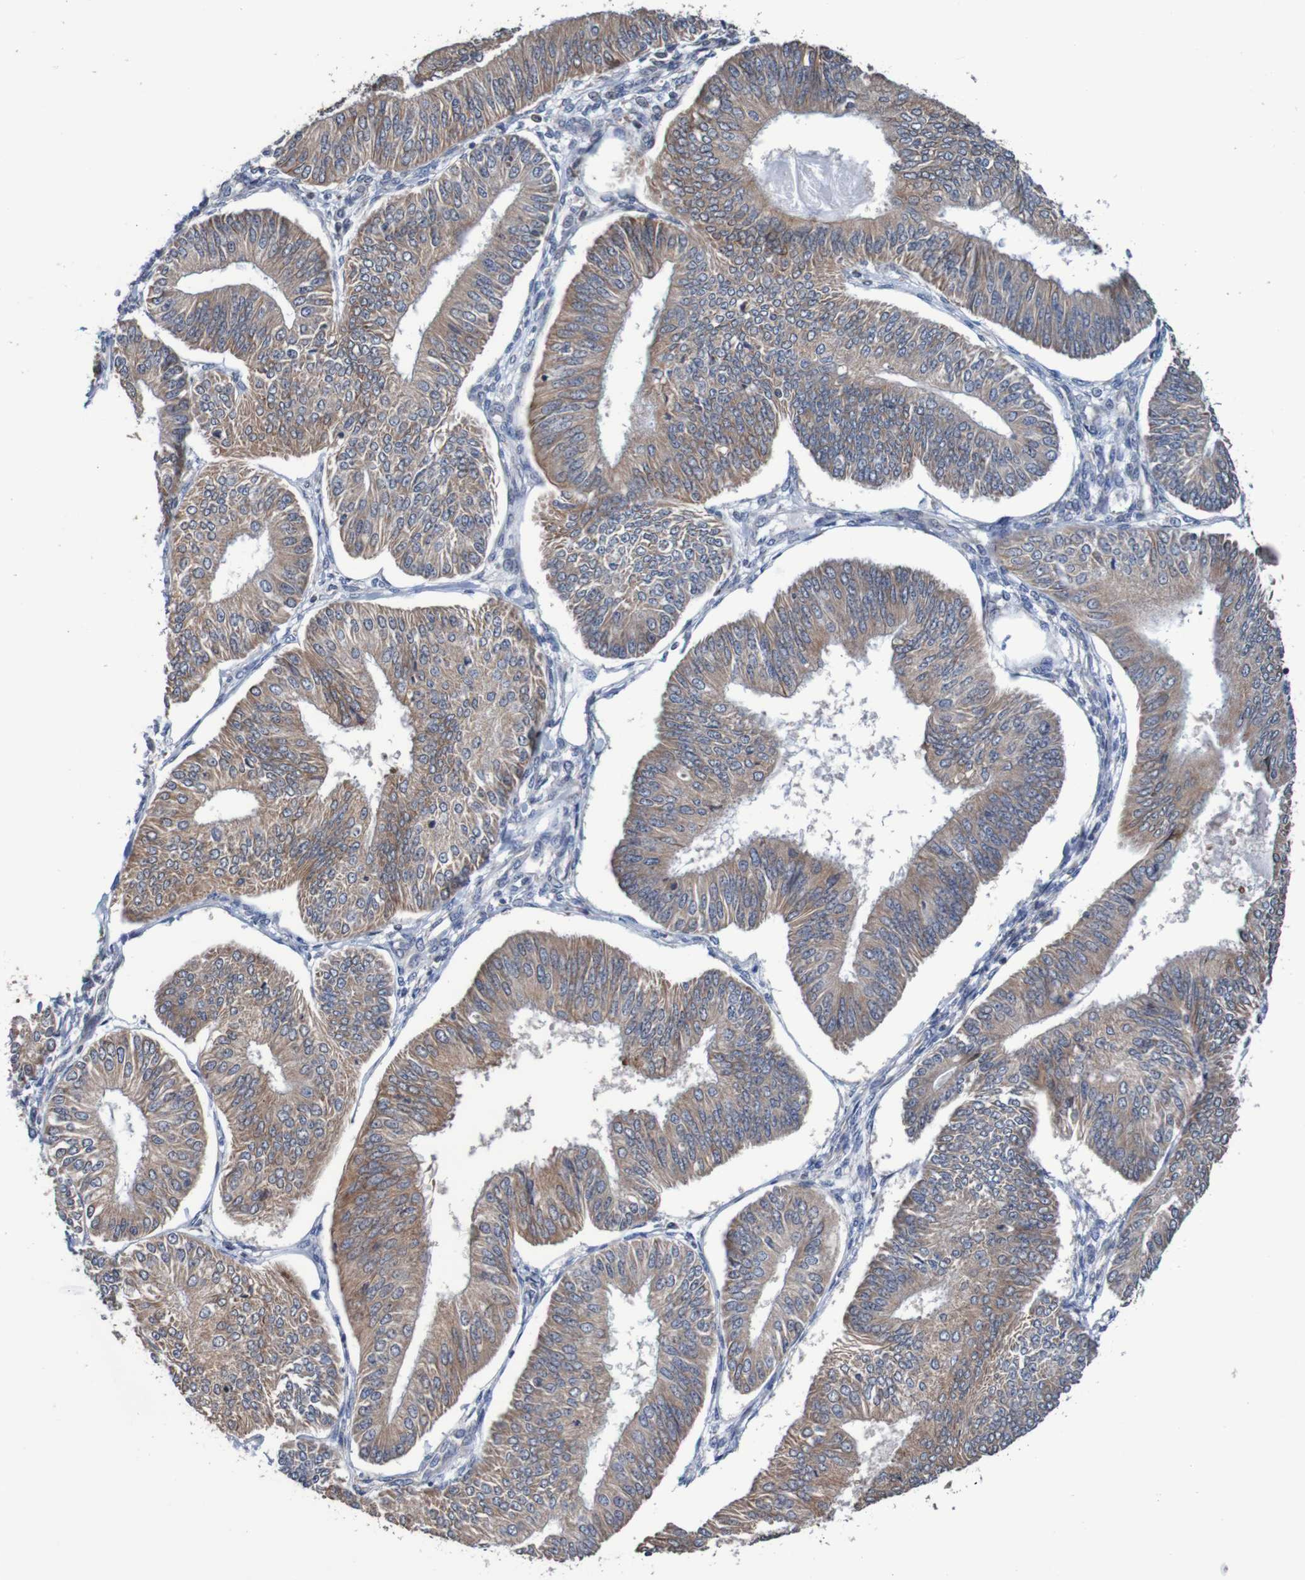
{"staining": {"intensity": "moderate", "quantity": ">75%", "location": "cytoplasmic/membranous"}, "tissue": "endometrial cancer", "cell_type": "Tumor cells", "image_type": "cancer", "snomed": [{"axis": "morphology", "description": "Adenocarcinoma, NOS"}, {"axis": "topography", "description": "Endometrium"}], "caption": "Immunohistochemistry staining of endometrial adenocarcinoma, which shows medium levels of moderate cytoplasmic/membranous expression in approximately >75% of tumor cells indicating moderate cytoplasmic/membranous protein staining. The staining was performed using DAB (brown) for protein detection and nuclei were counterstained in hematoxylin (blue).", "gene": "FIBP", "patient": {"sex": "female", "age": 58}}